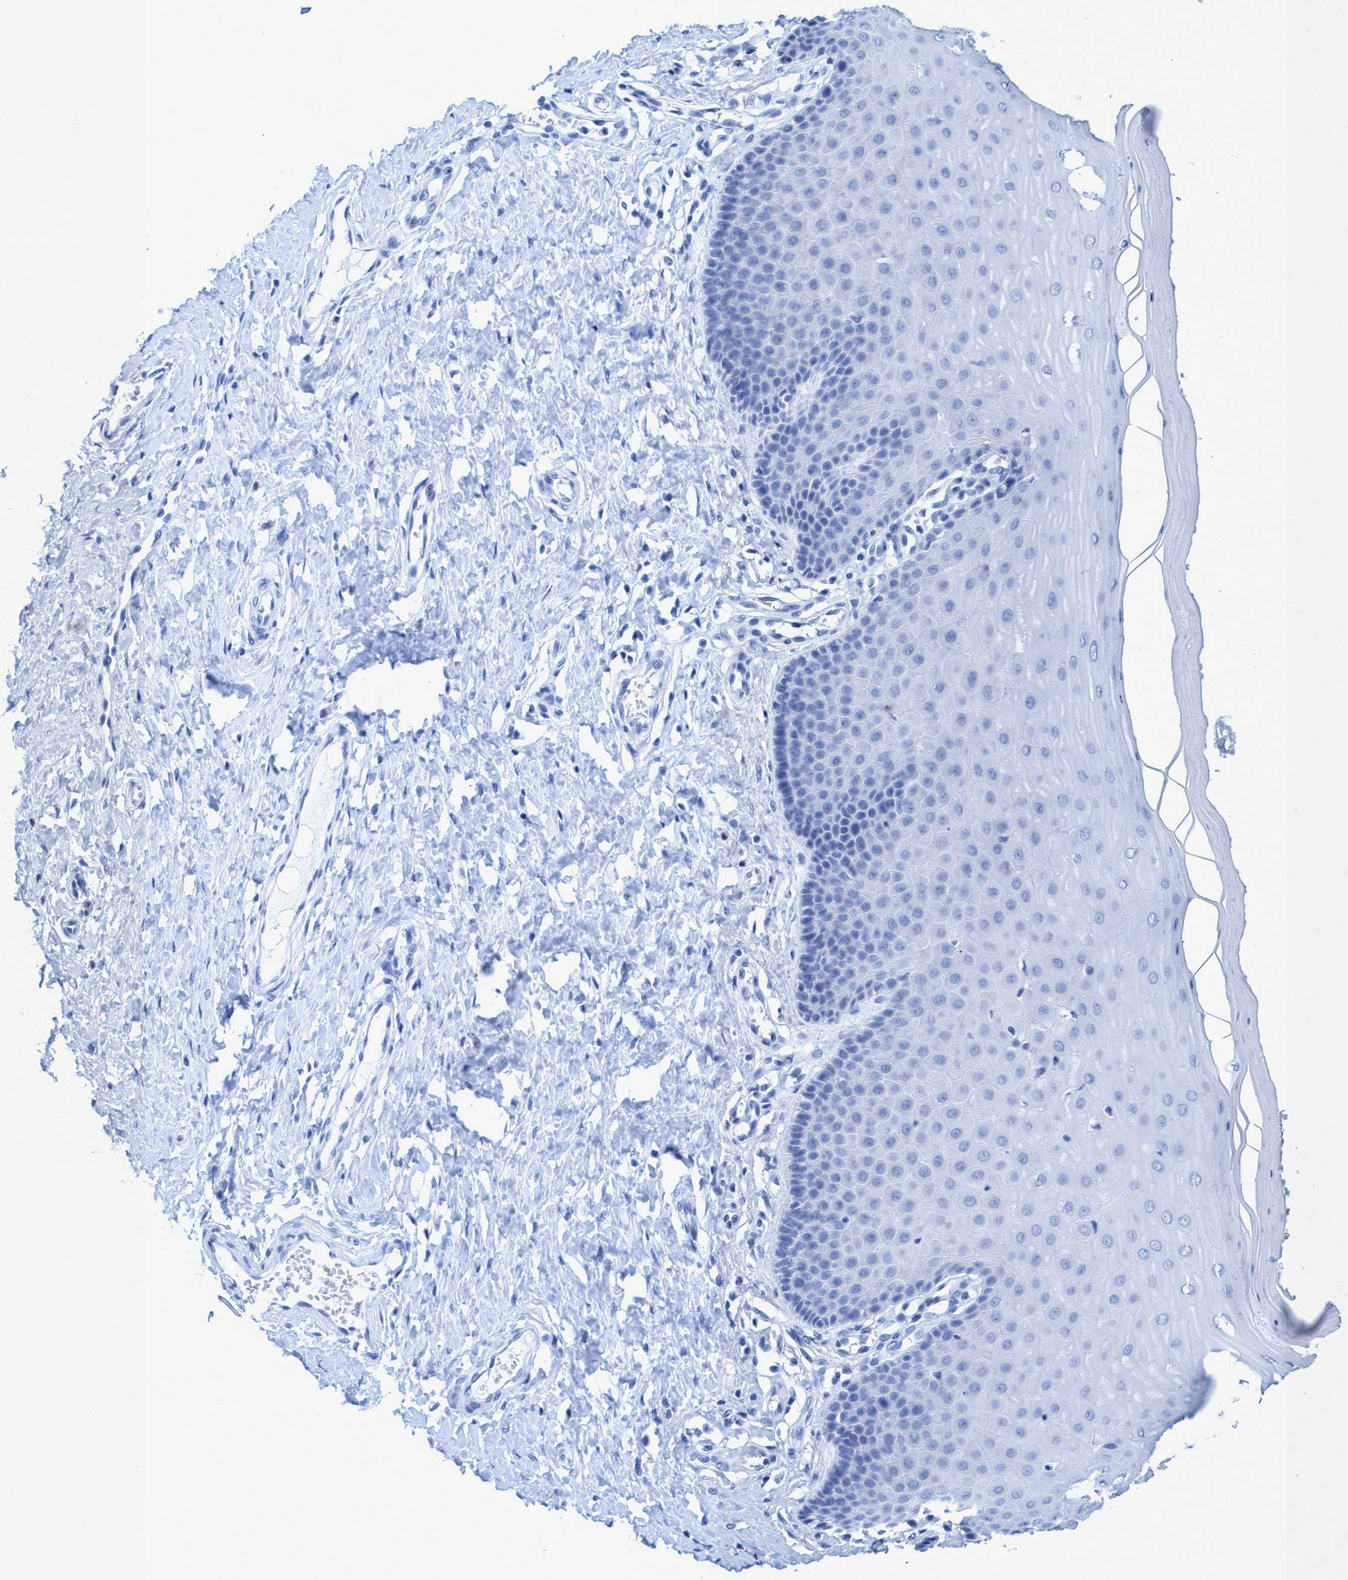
{"staining": {"intensity": "negative", "quantity": "none", "location": "none"}, "tissue": "cervix", "cell_type": "Glandular cells", "image_type": "normal", "snomed": [{"axis": "morphology", "description": "Normal tissue, NOS"}, {"axis": "topography", "description": "Cervix"}], "caption": "An IHC histopathology image of unremarkable cervix is shown. There is no staining in glandular cells of cervix.", "gene": "PLPPR1", "patient": {"sex": "female", "age": 55}}